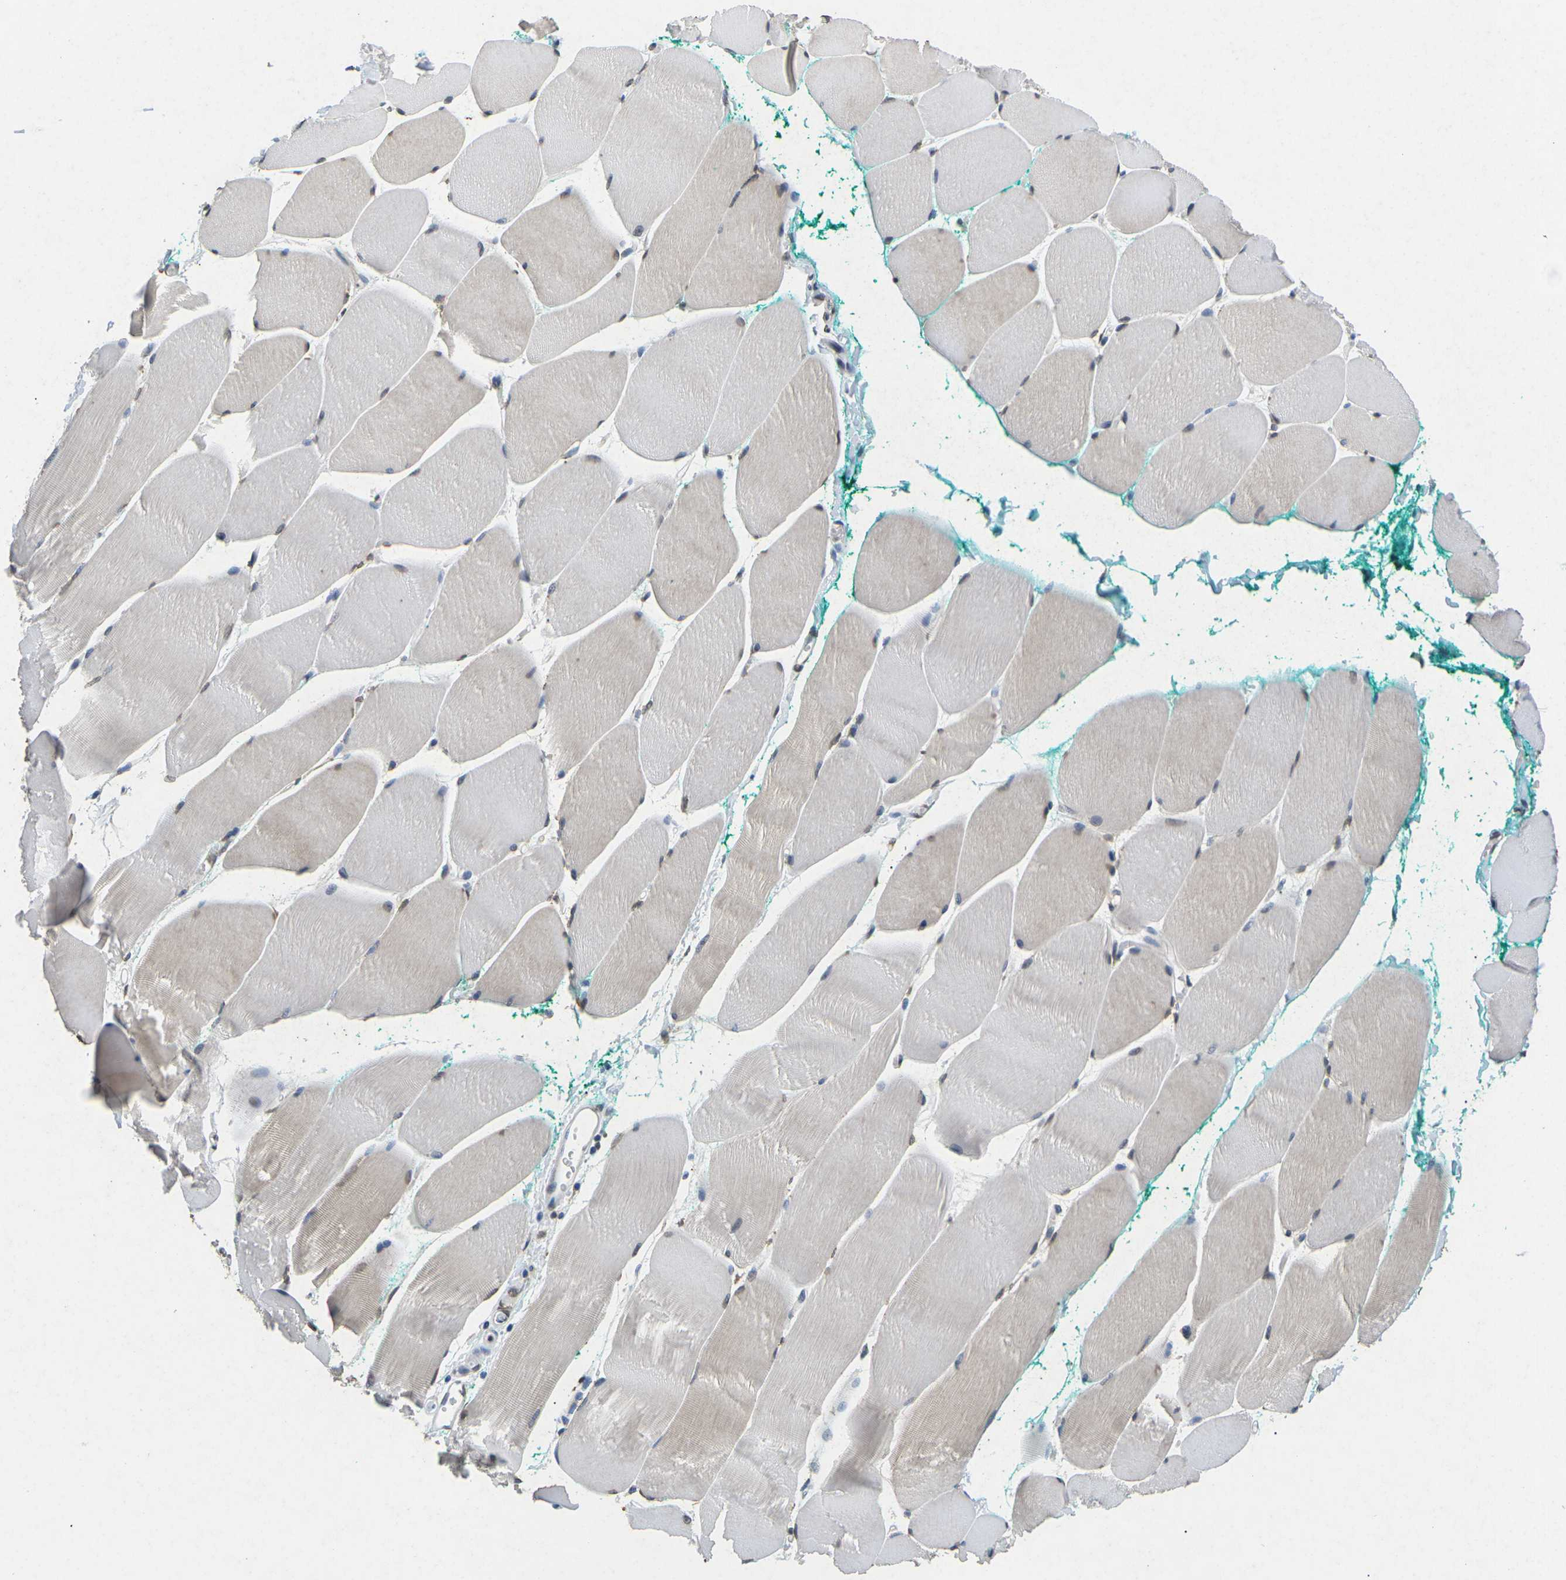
{"staining": {"intensity": "weak", "quantity": "<25%", "location": "cytoplasmic/membranous"}, "tissue": "skeletal muscle", "cell_type": "Myocytes", "image_type": "normal", "snomed": [{"axis": "morphology", "description": "Normal tissue, NOS"}, {"axis": "morphology", "description": "Squamous cell carcinoma, NOS"}, {"axis": "topography", "description": "Skeletal muscle"}], "caption": "An immunohistochemistry (IHC) photomicrograph of normal skeletal muscle is shown. There is no staining in myocytes of skeletal muscle.", "gene": "SCNN1B", "patient": {"sex": "male", "age": 51}}